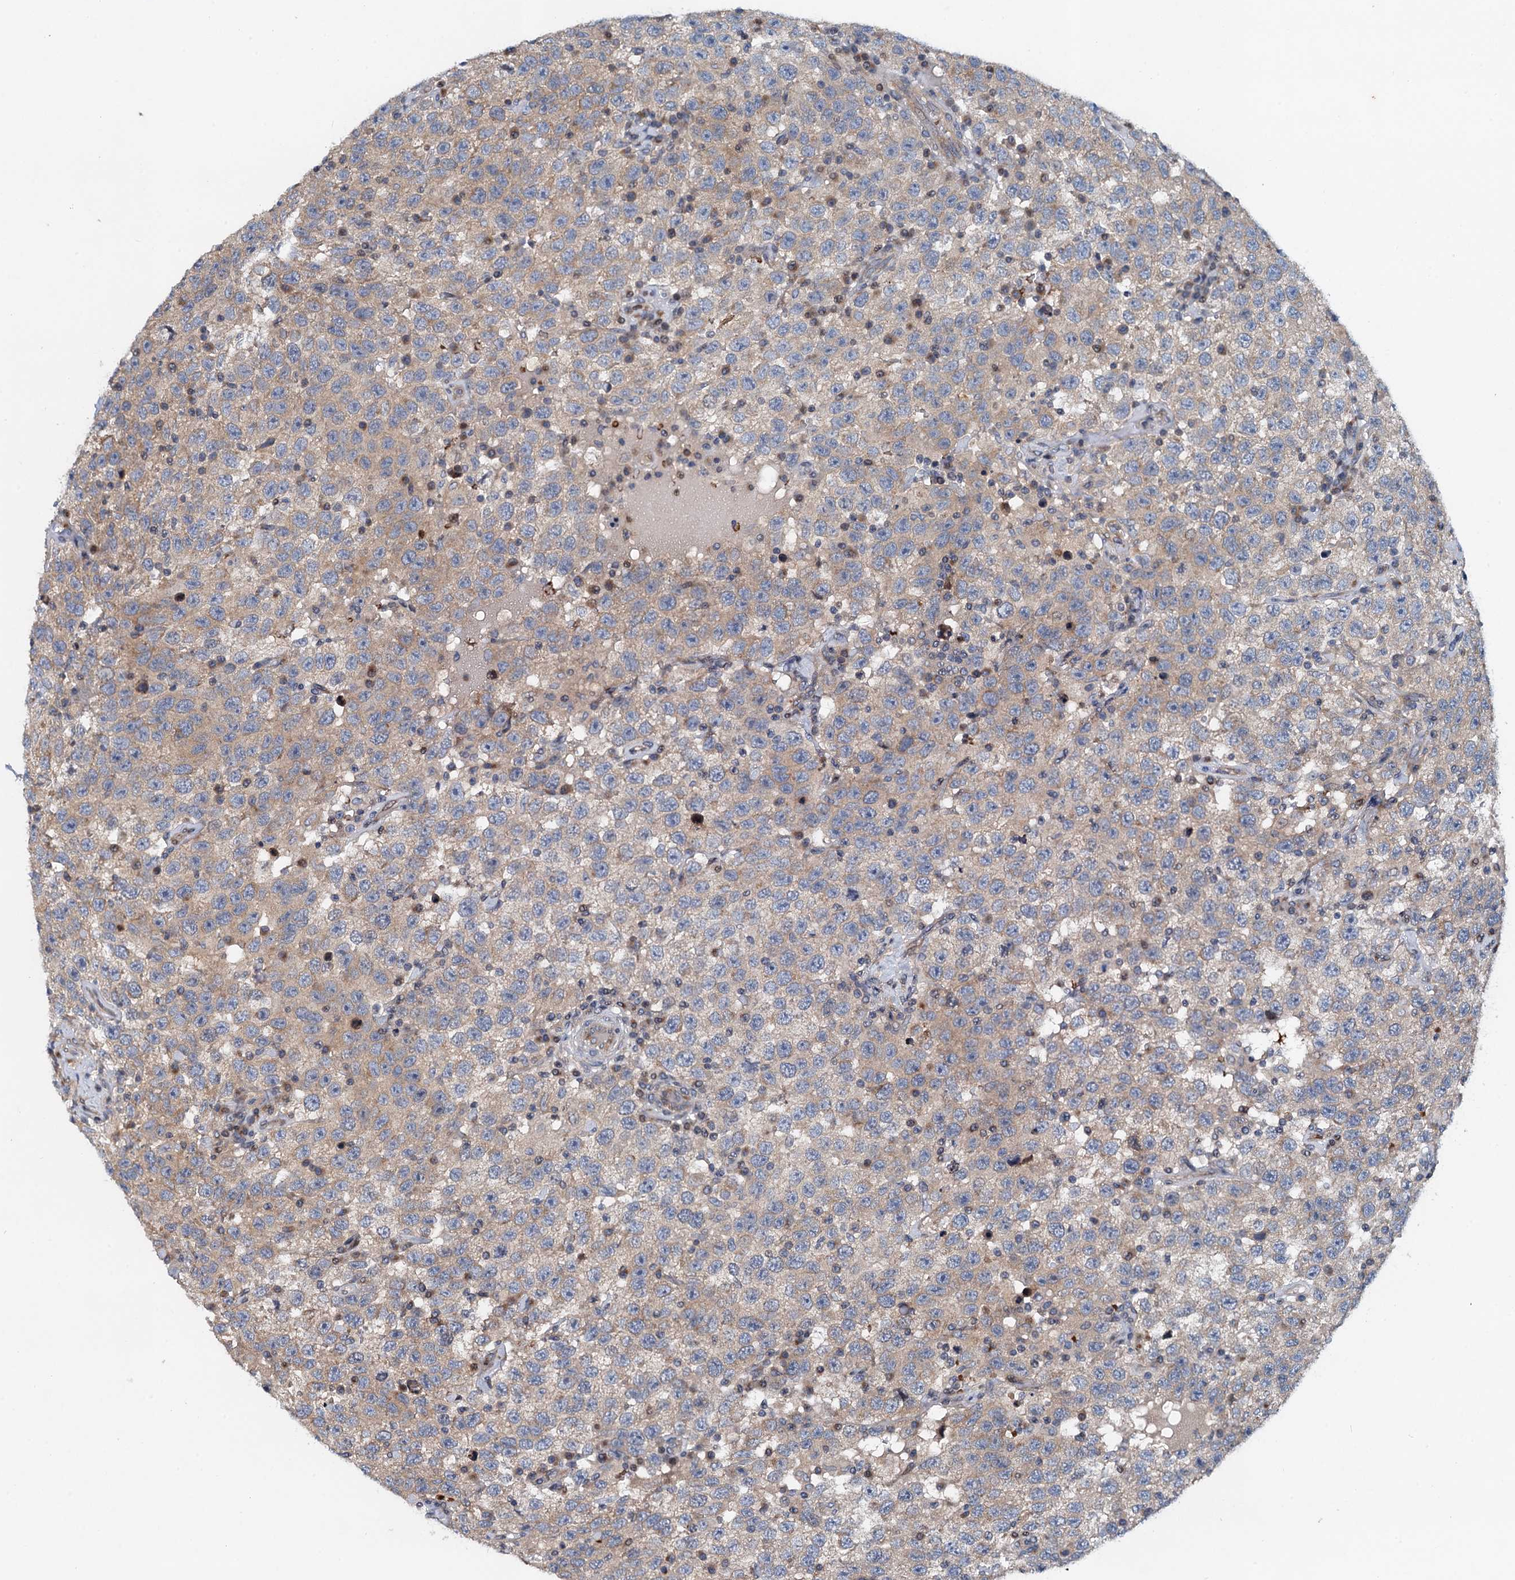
{"staining": {"intensity": "weak", "quantity": "25%-75%", "location": "cytoplasmic/membranous"}, "tissue": "testis cancer", "cell_type": "Tumor cells", "image_type": "cancer", "snomed": [{"axis": "morphology", "description": "Seminoma, NOS"}, {"axis": "topography", "description": "Testis"}], "caption": "Brown immunohistochemical staining in human testis cancer shows weak cytoplasmic/membranous staining in about 25%-75% of tumor cells.", "gene": "NBEA", "patient": {"sex": "male", "age": 41}}